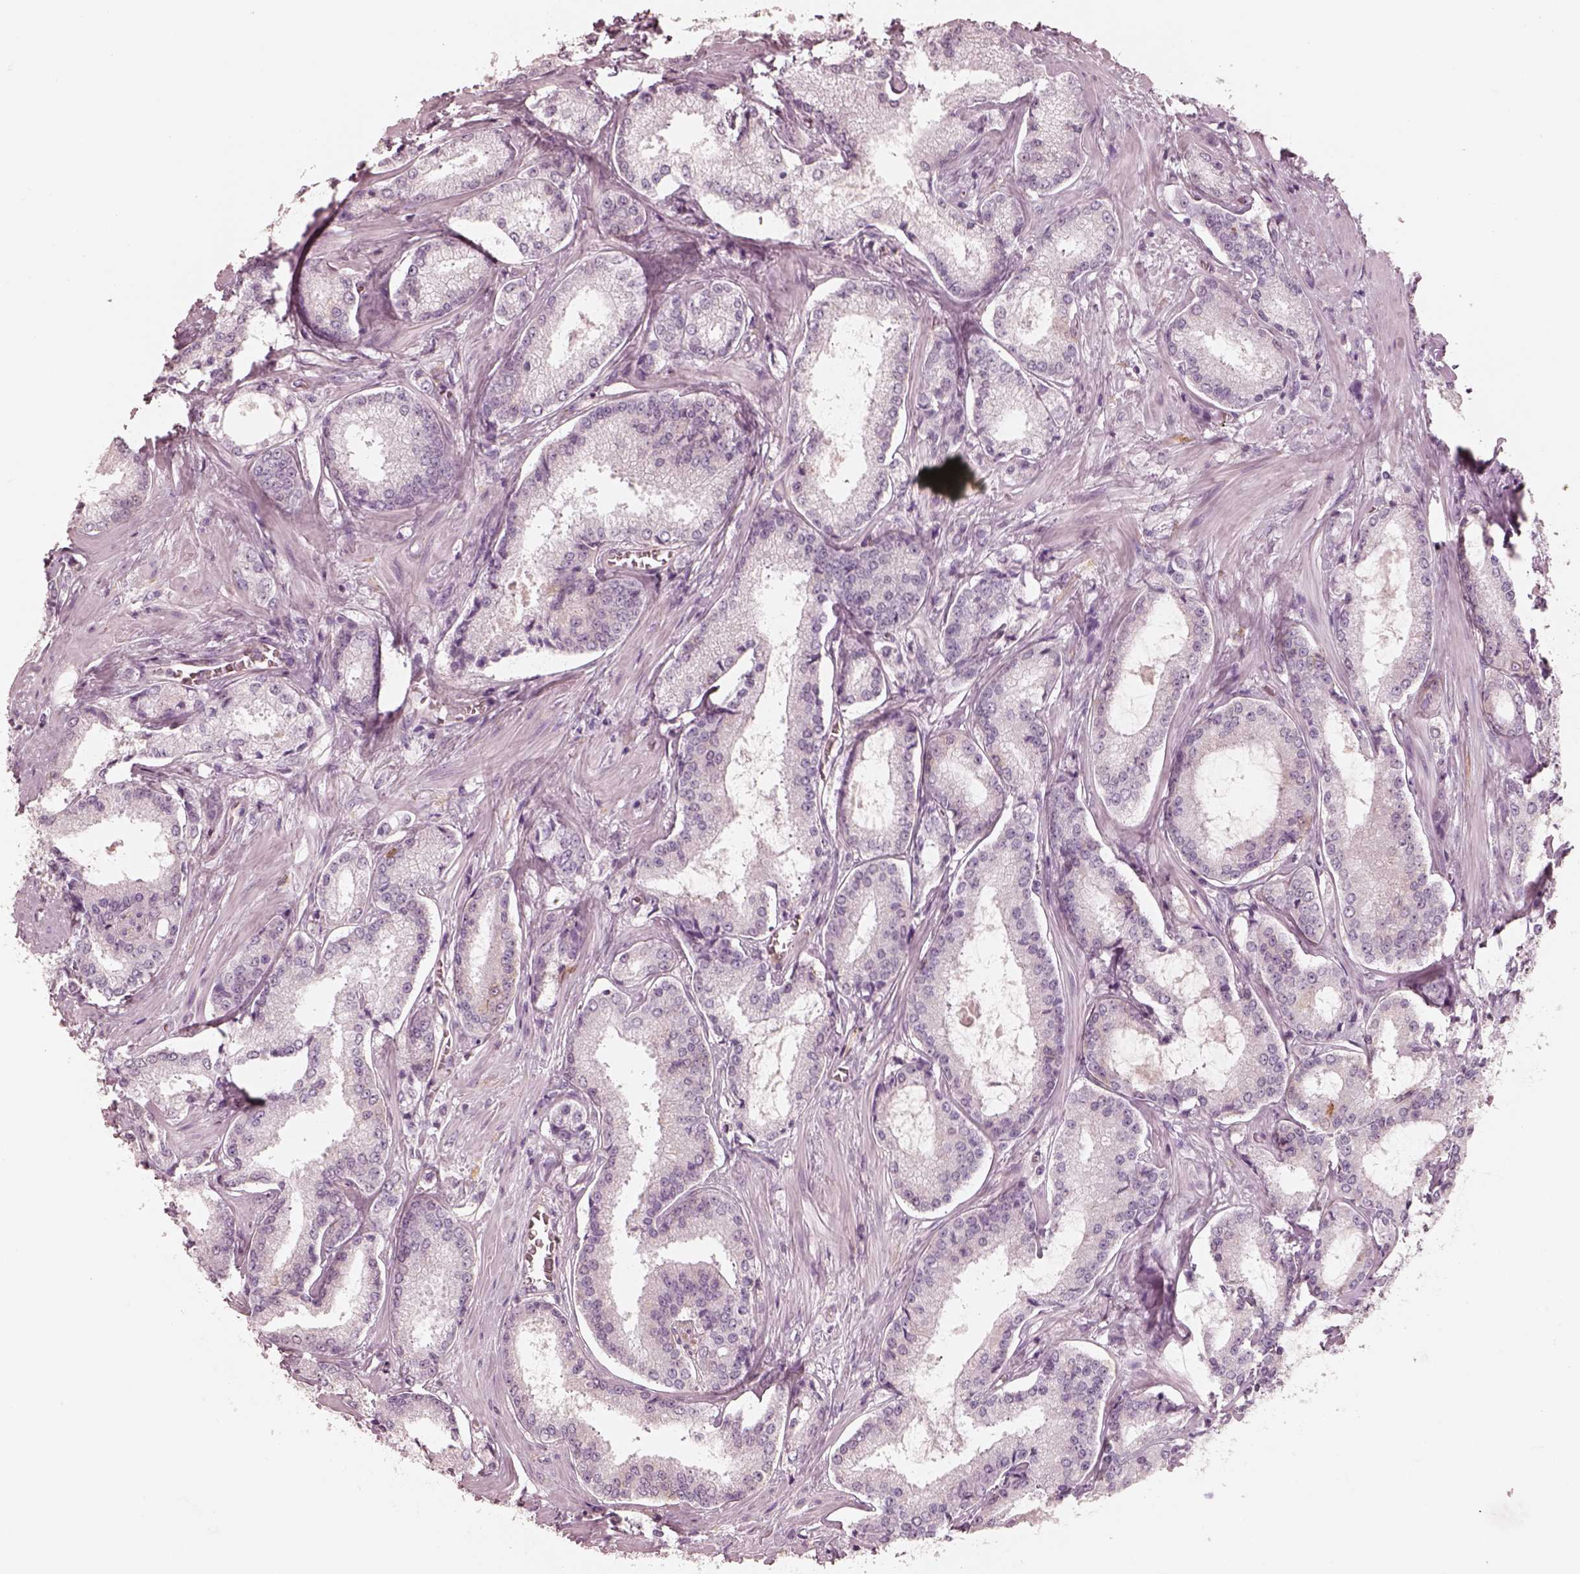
{"staining": {"intensity": "negative", "quantity": "none", "location": "none"}, "tissue": "prostate cancer", "cell_type": "Tumor cells", "image_type": "cancer", "snomed": [{"axis": "morphology", "description": "Adenocarcinoma, Low grade"}, {"axis": "topography", "description": "Prostate"}], "caption": "Immunohistochemistry (IHC) of human prostate adenocarcinoma (low-grade) reveals no staining in tumor cells.", "gene": "GPRIN1", "patient": {"sex": "male", "age": 56}}